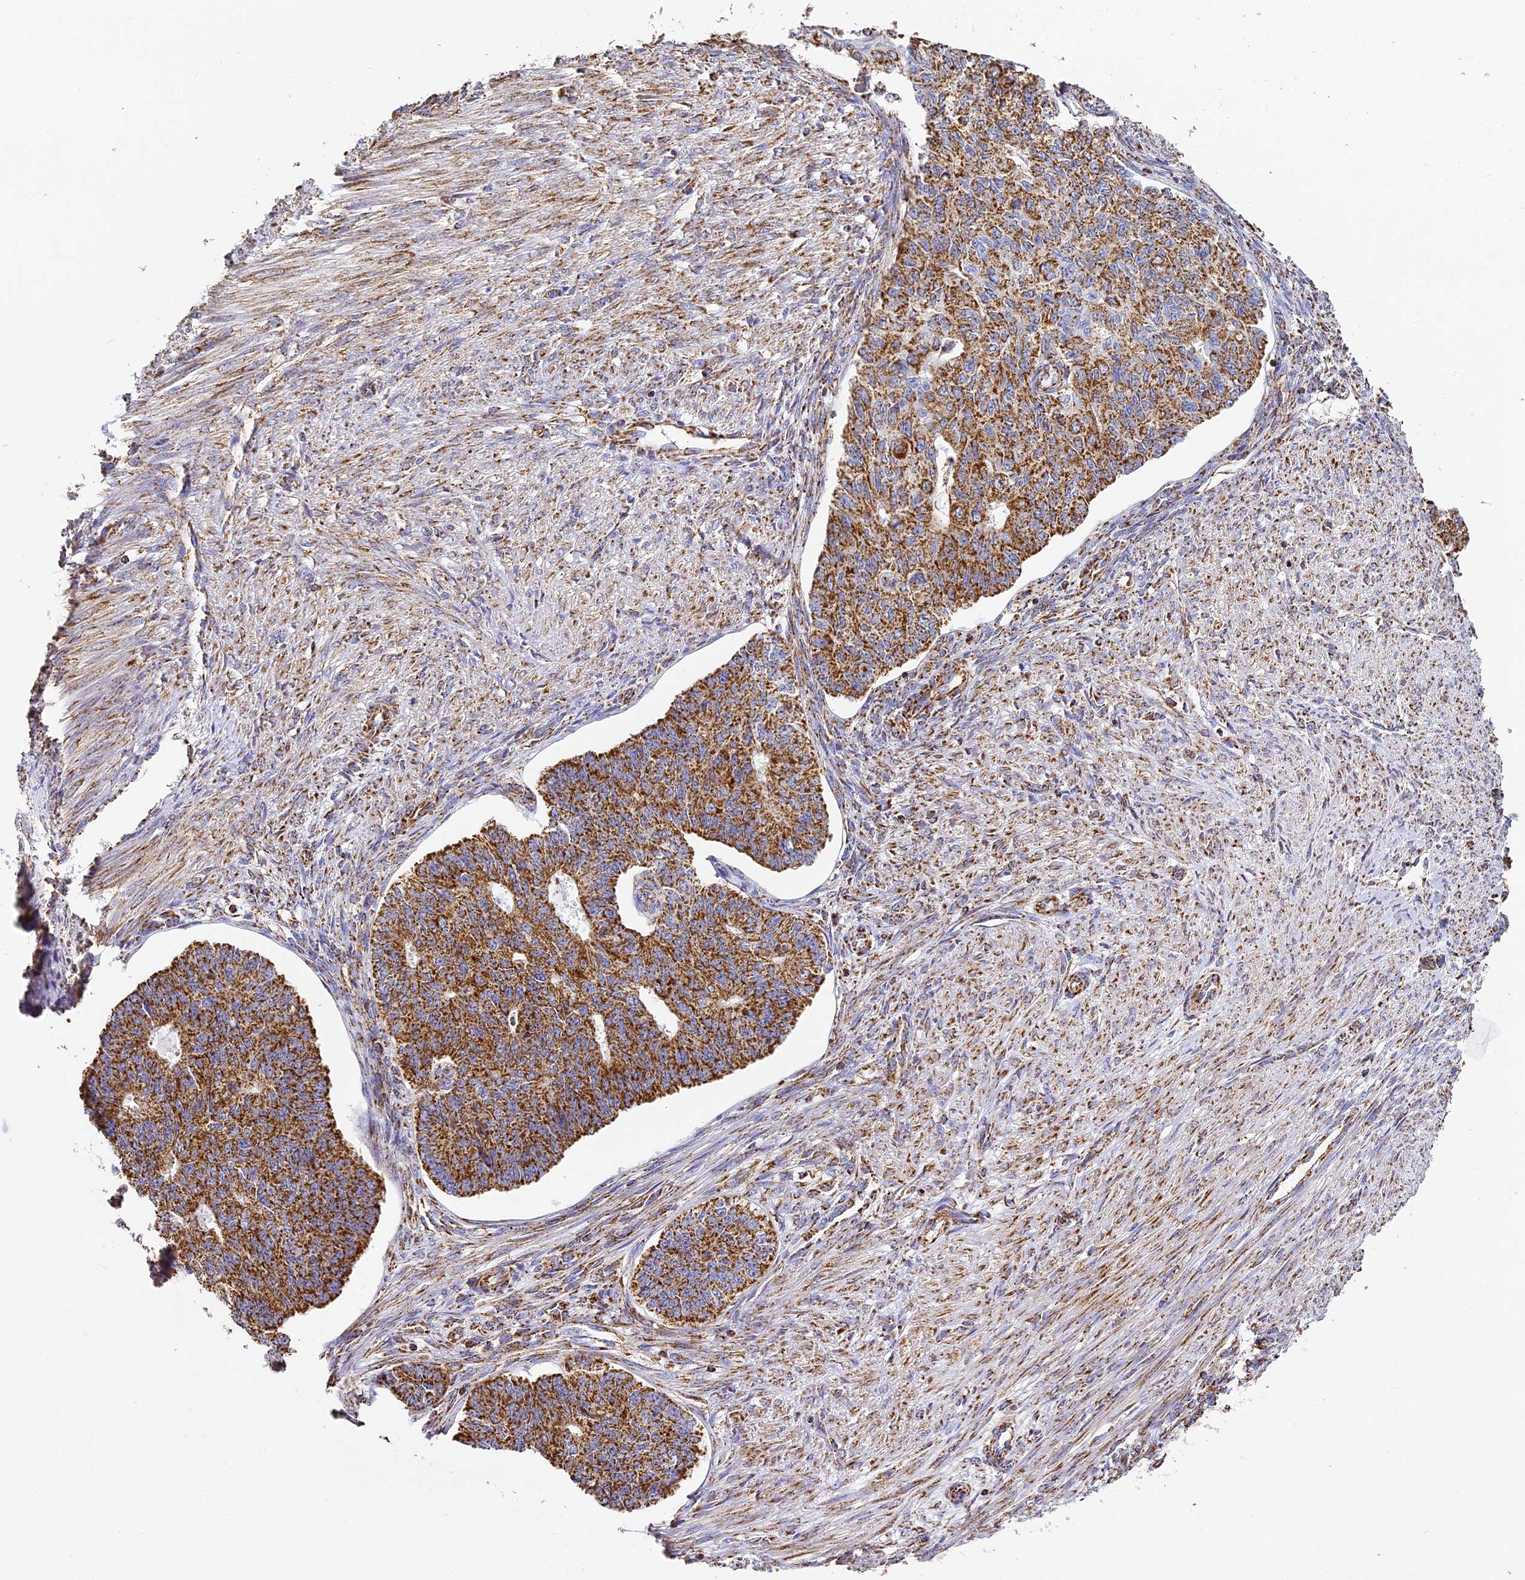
{"staining": {"intensity": "moderate", "quantity": ">75%", "location": "cytoplasmic/membranous"}, "tissue": "endometrial cancer", "cell_type": "Tumor cells", "image_type": "cancer", "snomed": [{"axis": "morphology", "description": "Adenocarcinoma, NOS"}, {"axis": "topography", "description": "Endometrium"}], "caption": "Endometrial cancer was stained to show a protein in brown. There is medium levels of moderate cytoplasmic/membranous staining in about >75% of tumor cells. The protein of interest is shown in brown color, while the nuclei are stained blue.", "gene": "STK17A", "patient": {"sex": "female", "age": 32}}